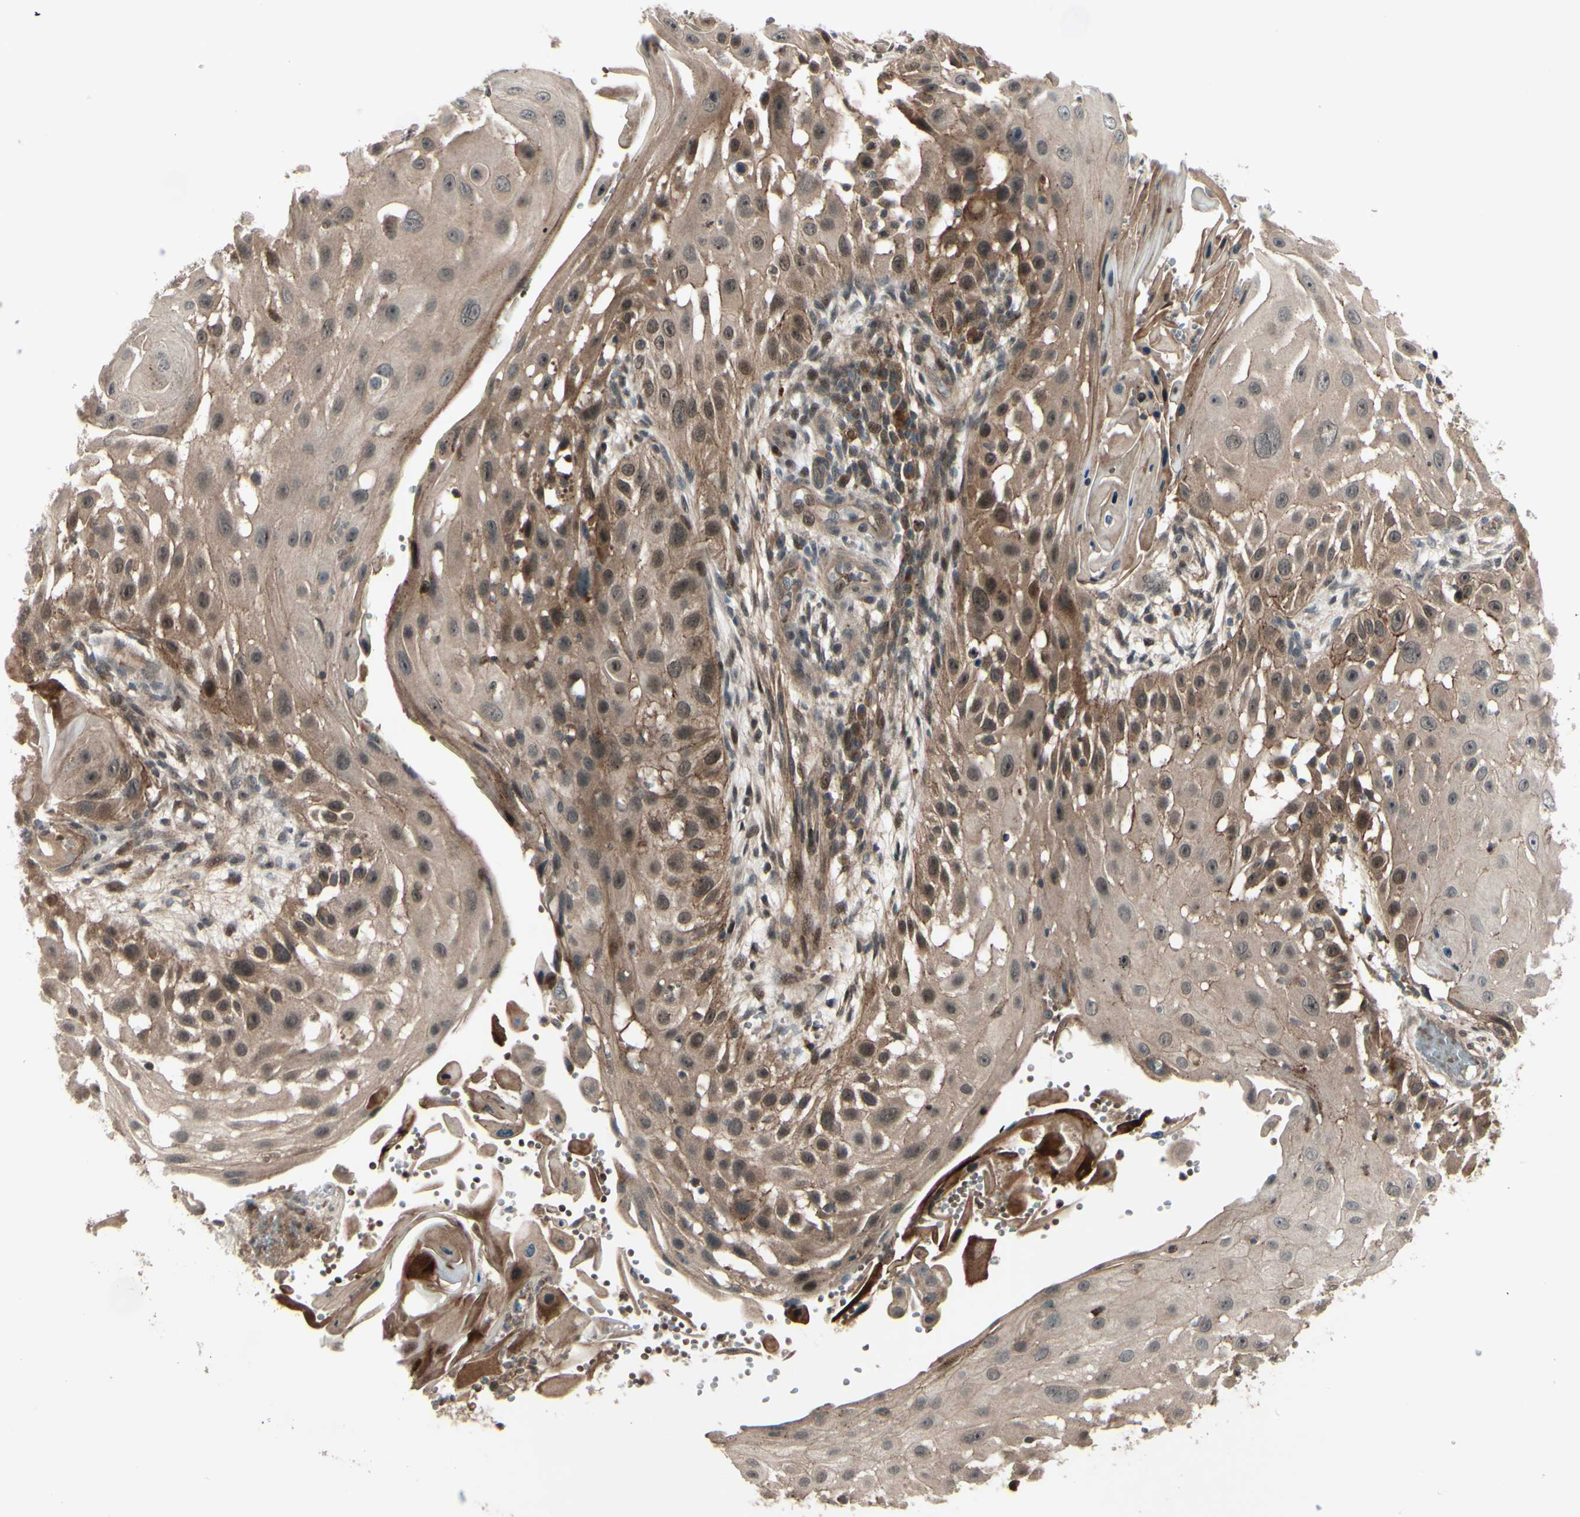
{"staining": {"intensity": "moderate", "quantity": ">75%", "location": "cytoplasmic/membranous,nuclear"}, "tissue": "skin cancer", "cell_type": "Tumor cells", "image_type": "cancer", "snomed": [{"axis": "morphology", "description": "Squamous cell carcinoma, NOS"}, {"axis": "topography", "description": "Skin"}], "caption": "Protein analysis of skin cancer (squamous cell carcinoma) tissue shows moderate cytoplasmic/membranous and nuclear positivity in about >75% of tumor cells.", "gene": "MLF2", "patient": {"sex": "female", "age": 44}}